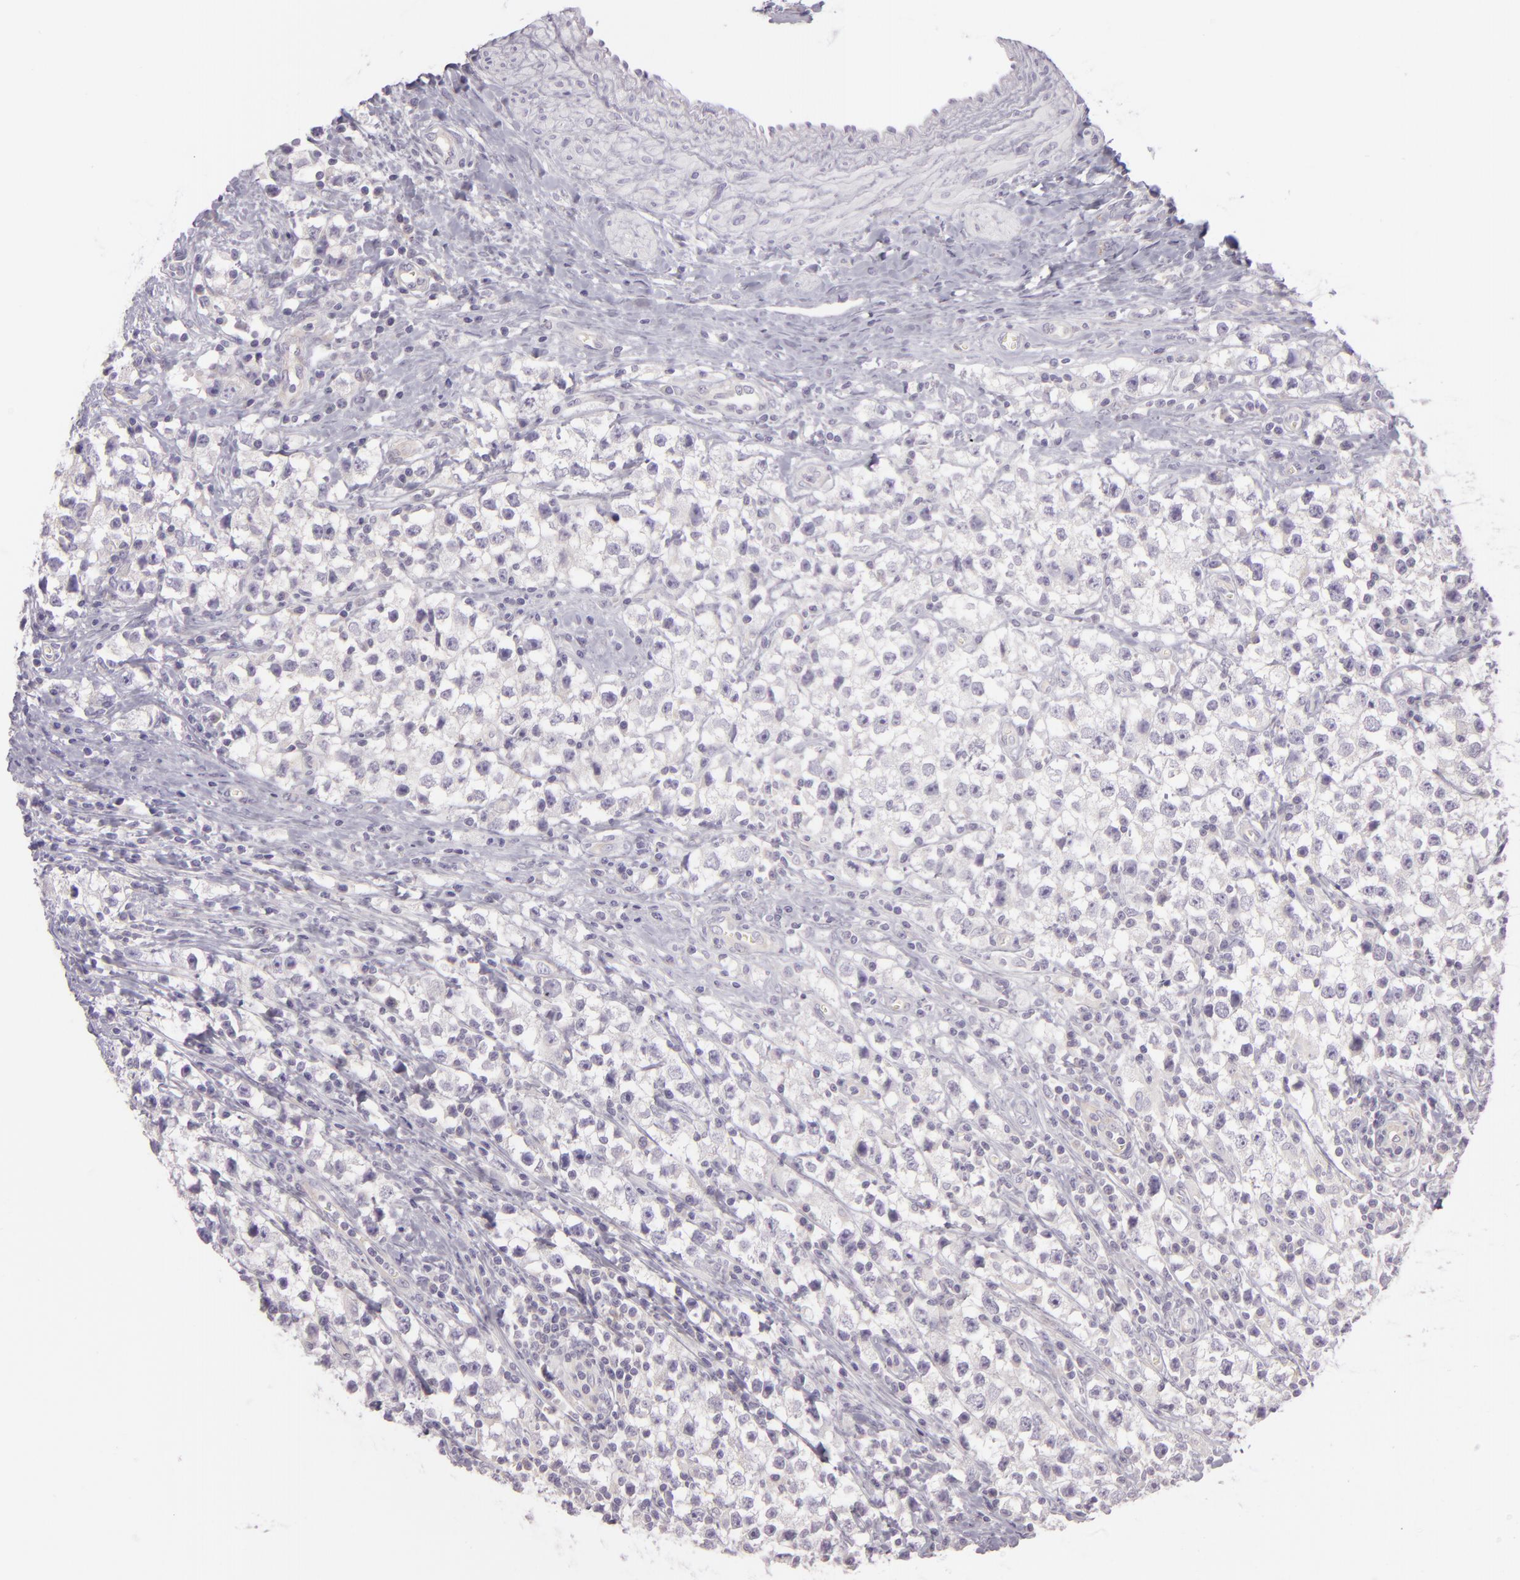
{"staining": {"intensity": "negative", "quantity": "none", "location": "none"}, "tissue": "testis cancer", "cell_type": "Tumor cells", "image_type": "cancer", "snomed": [{"axis": "morphology", "description": "Seminoma, NOS"}, {"axis": "topography", "description": "Testis"}], "caption": "High power microscopy photomicrograph of an IHC photomicrograph of testis cancer, revealing no significant positivity in tumor cells.", "gene": "ZC3H7B", "patient": {"sex": "male", "age": 35}}